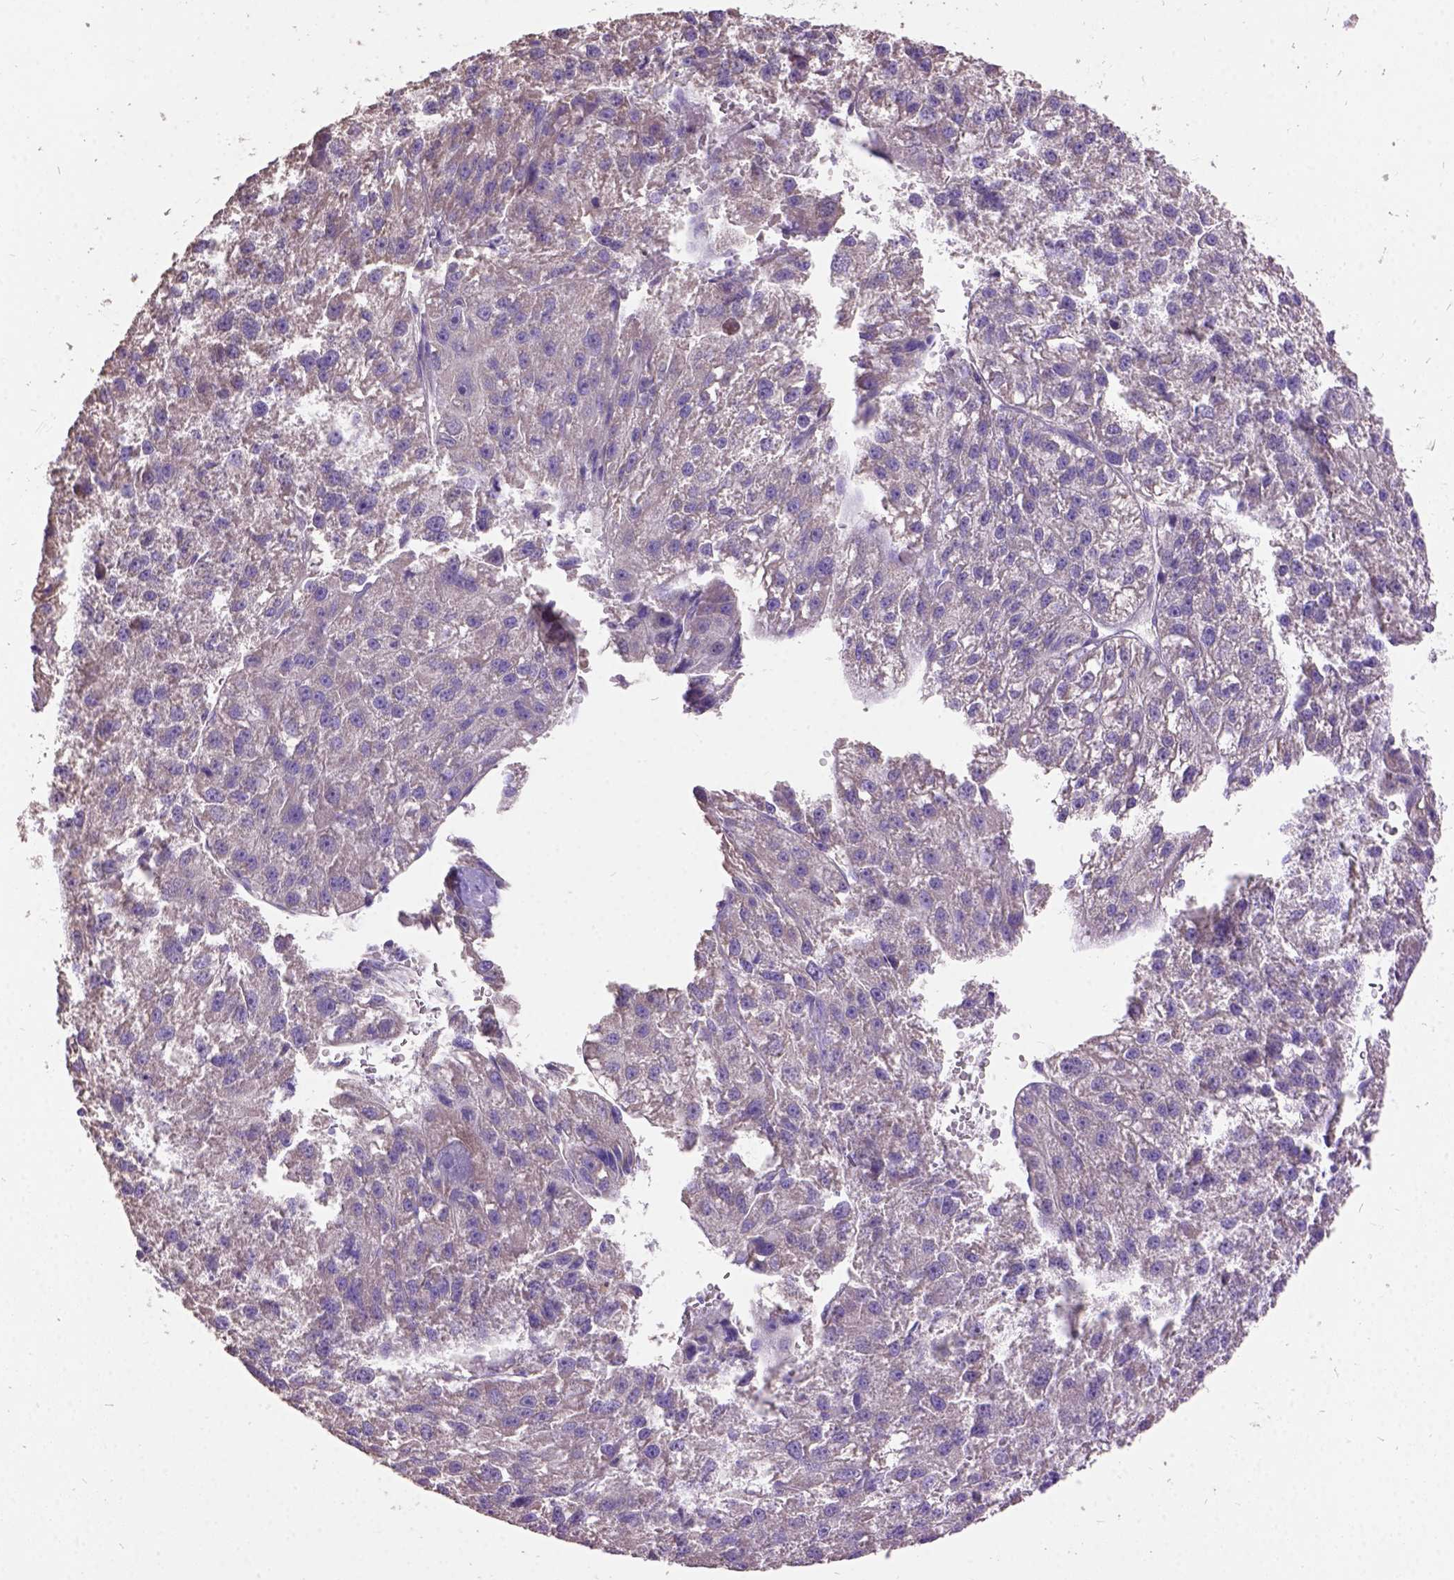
{"staining": {"intensity": "weak", "quantity": "<25%", "location": "cytoplasmic/membranous"}, "tissue": "liver cancer", "cell_type": "Tumor cells", "image_type": "cancer", "snomed": [{"axis": "morphology", "description": "Carcinoma, Hepatocellular, NOS"}, {"axis": "topography", "description": "Liver"}], "caption": "Micrograph shows no significant protein expression in tumor cells of liver hepatocellular carcinoma.", "gene": "DQX1", "patient": {"sex": "female", "age": 70}}